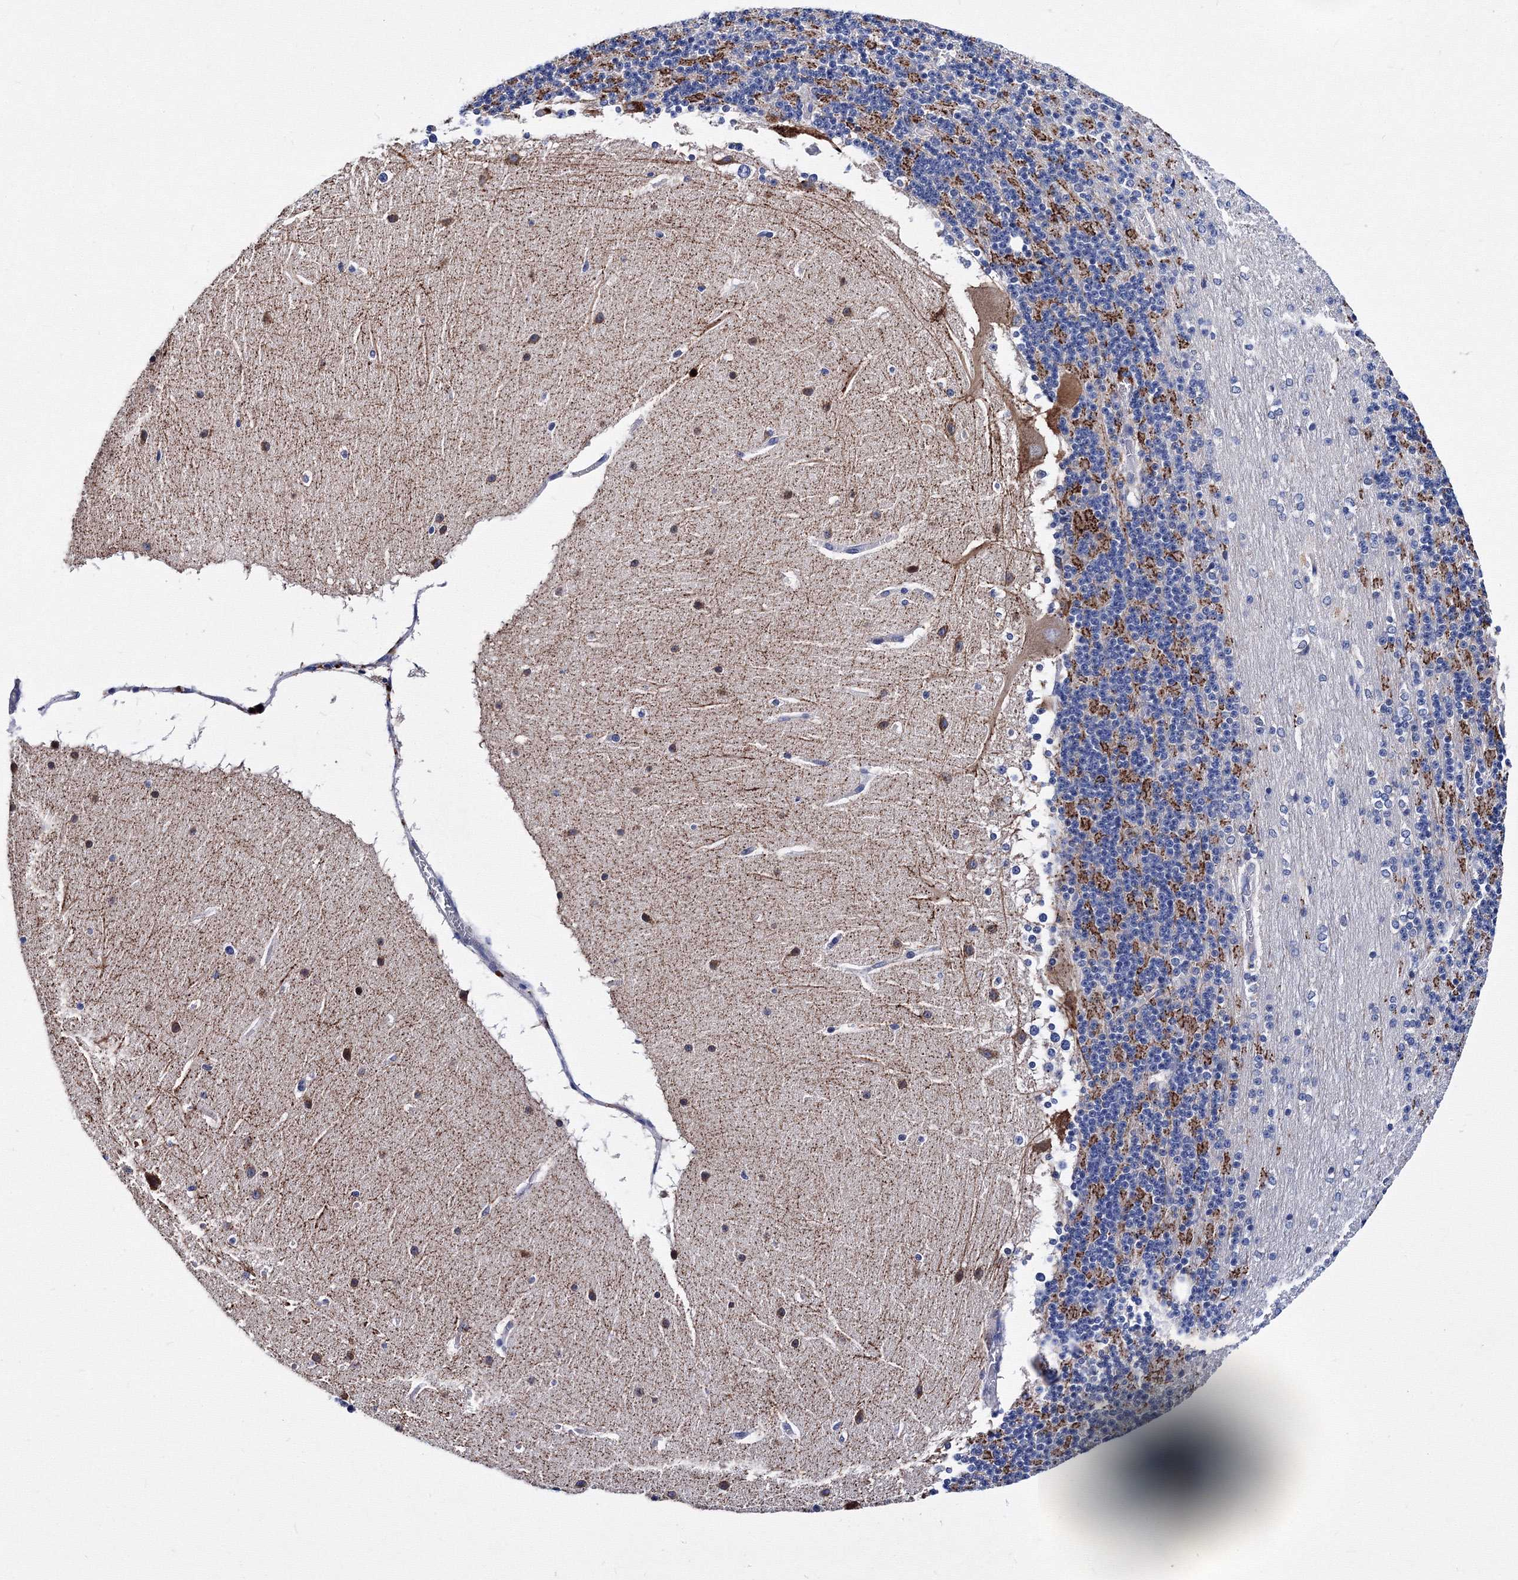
{"staining": {"intensity": "moderate", "quantity": "25%-75%", "location": "cytoplasmic/membranous"}, "tissue": "cerebellum", "cell_type": "Cells in granular layer", "image_type": "normal", "snomed": [{"axis": "morphology", "description": "Normal tissue, NOS"}, {"axis": "topography", "description": "Cerebellum"}], "caption": "DAB (3,3'-diaminobenzidine) immunohistochemical staining of normal human cerebellum shows moderate cytoplasmic/membranous protein positivity in about 25%-75% of cells in granular layer. The staining was performed using DAB to visualize the protein expression in brown, while the nuclei were stained in blue with hematoxylin (Magnification: 20x).", "gene": "TRPM2", "patient": {"sex": "female", "age": 19}}